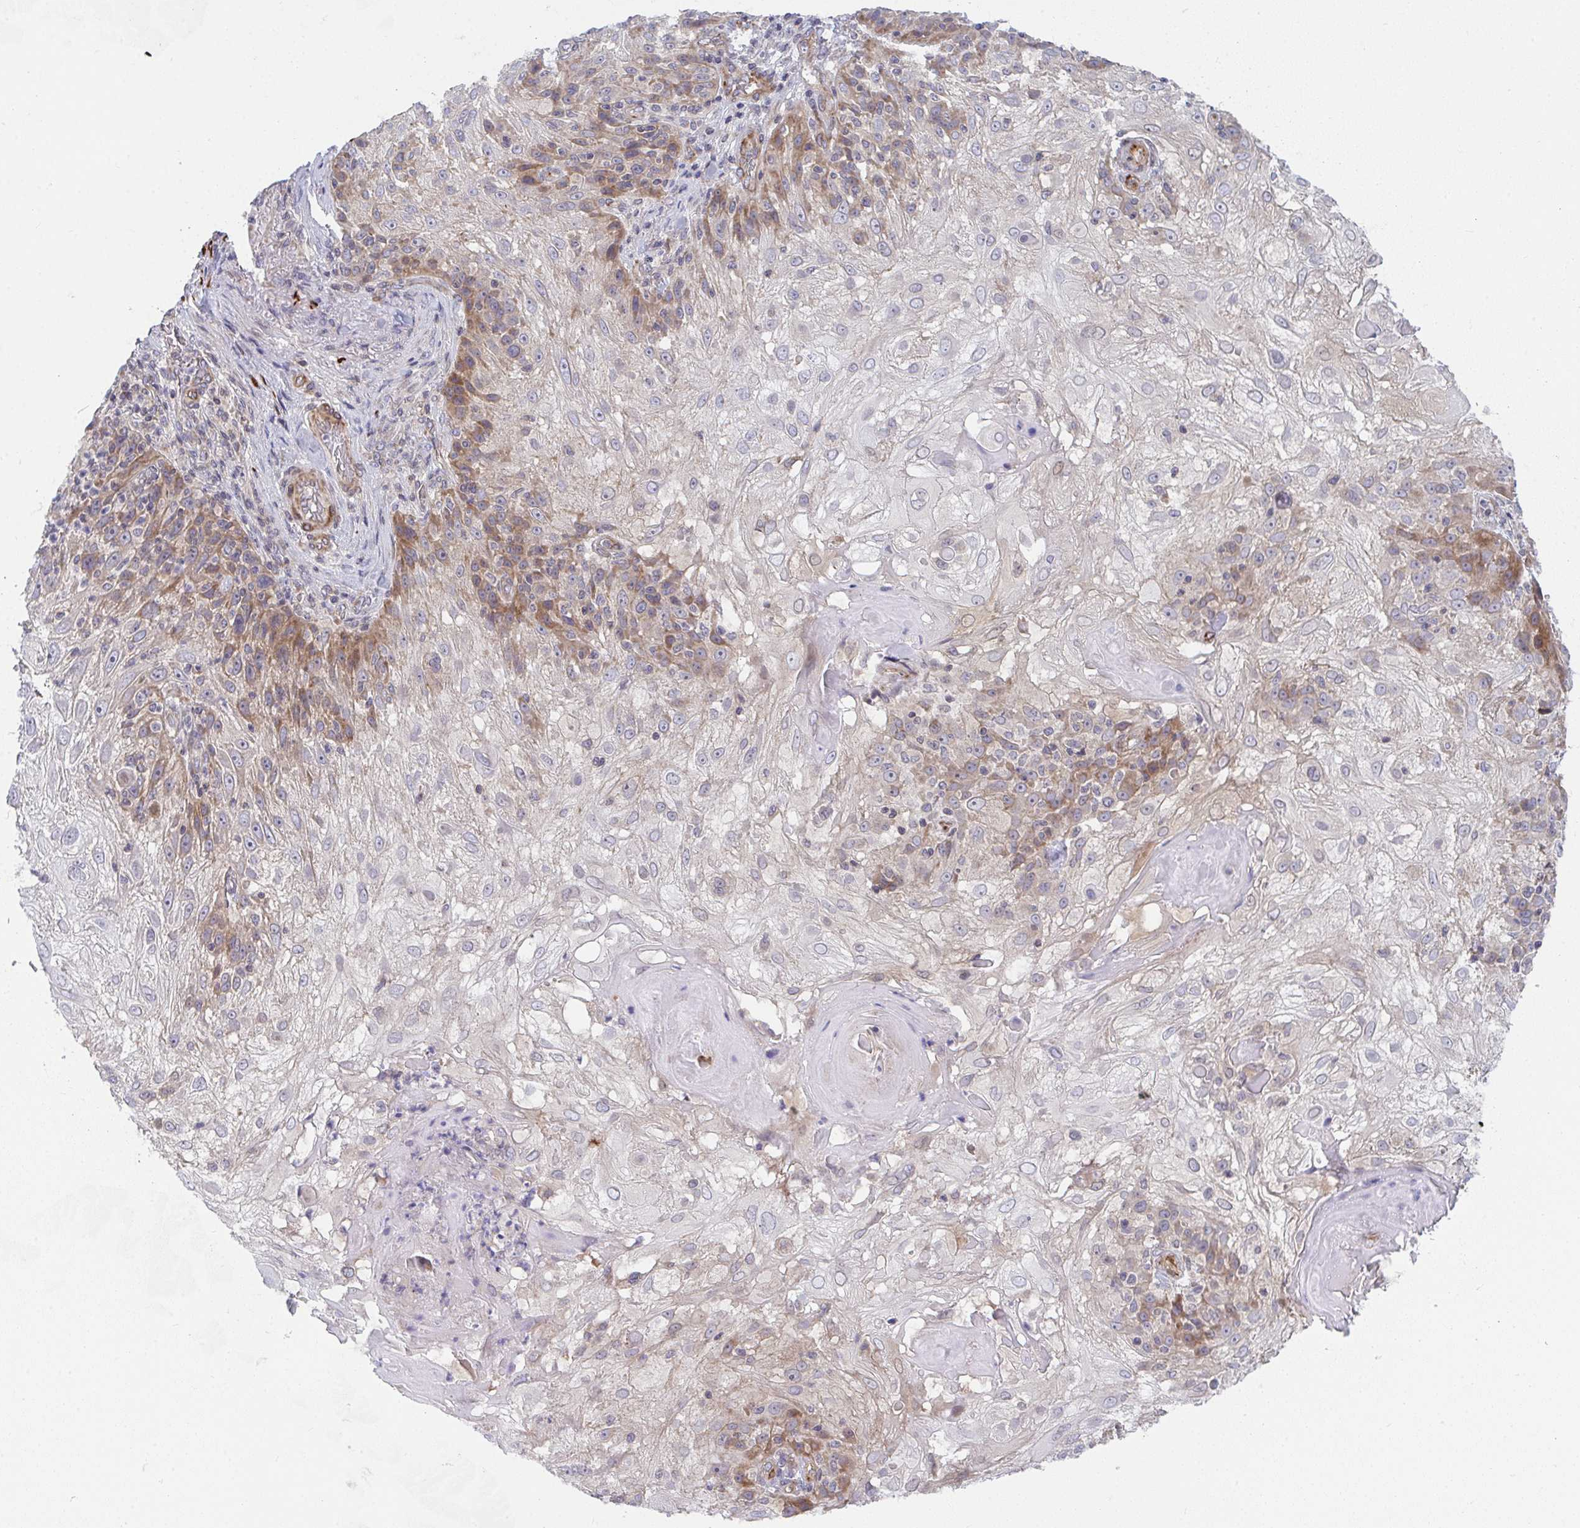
{"staining": {"intensity": "moderate", "quantity": "25%-75%", "location": "cytoplasmic/membranous"}, "tissue": "skin cancer", "cell_type": "Tumor cells", "image_type": "cancer", "snomed": [{"axis": "morphology", "description": "Normal tissue, NOS"}, {"axis": "morphology", "description": "Squamous cell carcinoma, NOS"}, {"axis": "topography", "description": "Skin"}], "caption": "DAB (3,3'-diaminobenzidine) immunohistochemical staining of human squamous cell carcinoma (skin) displays moderate cytoplasmic/membranous protein staining in about 25%-75% of tumor cells.", "gene": "EIF1AD", "patient": {"sex": "female", "age": 83}}